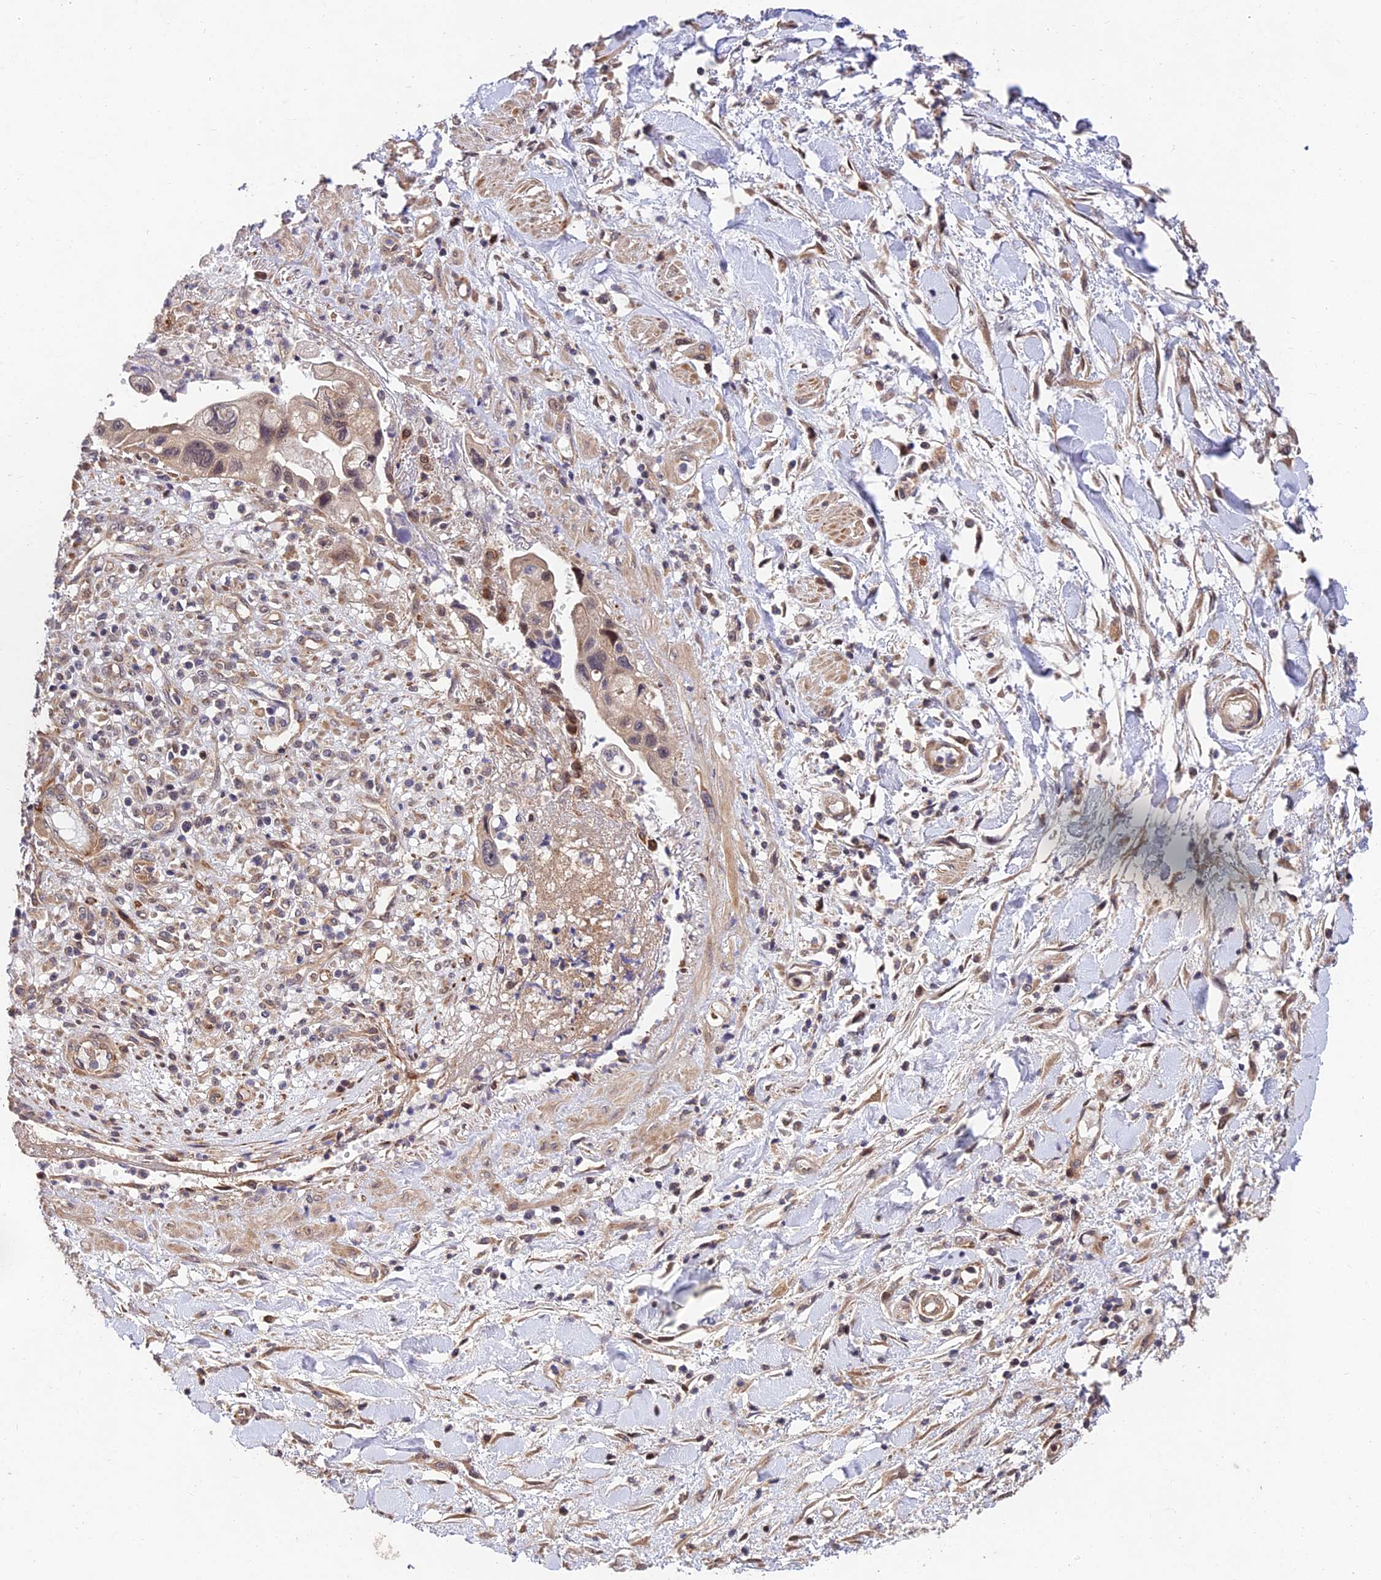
{"staining": {"intensity": "weak", "quantity": "25%-75%", "location": "nuclear"}, "tissue": "pancreatic cancer", "cell_type": "Tumor cells", "image_type": "cancer", "snomed": [{"axis": "morphology", "description": "Adenocarcinoma, NOS"}, {"axis": "topography", "description": "Pancreas"}], "caption": "The immunohistochemical stain highlights weak nuclear positivity in tumor cells of pancreatic cancer (adenocarcinoma) tissue. (Stains: DAB (3,3'-diaminobenzidine) in brown, nuclei in blue, Microscopy: brightfield microscopy at high magnification).", "gene": "MKKS", "patient": {"sex": "female", "age": 50}}